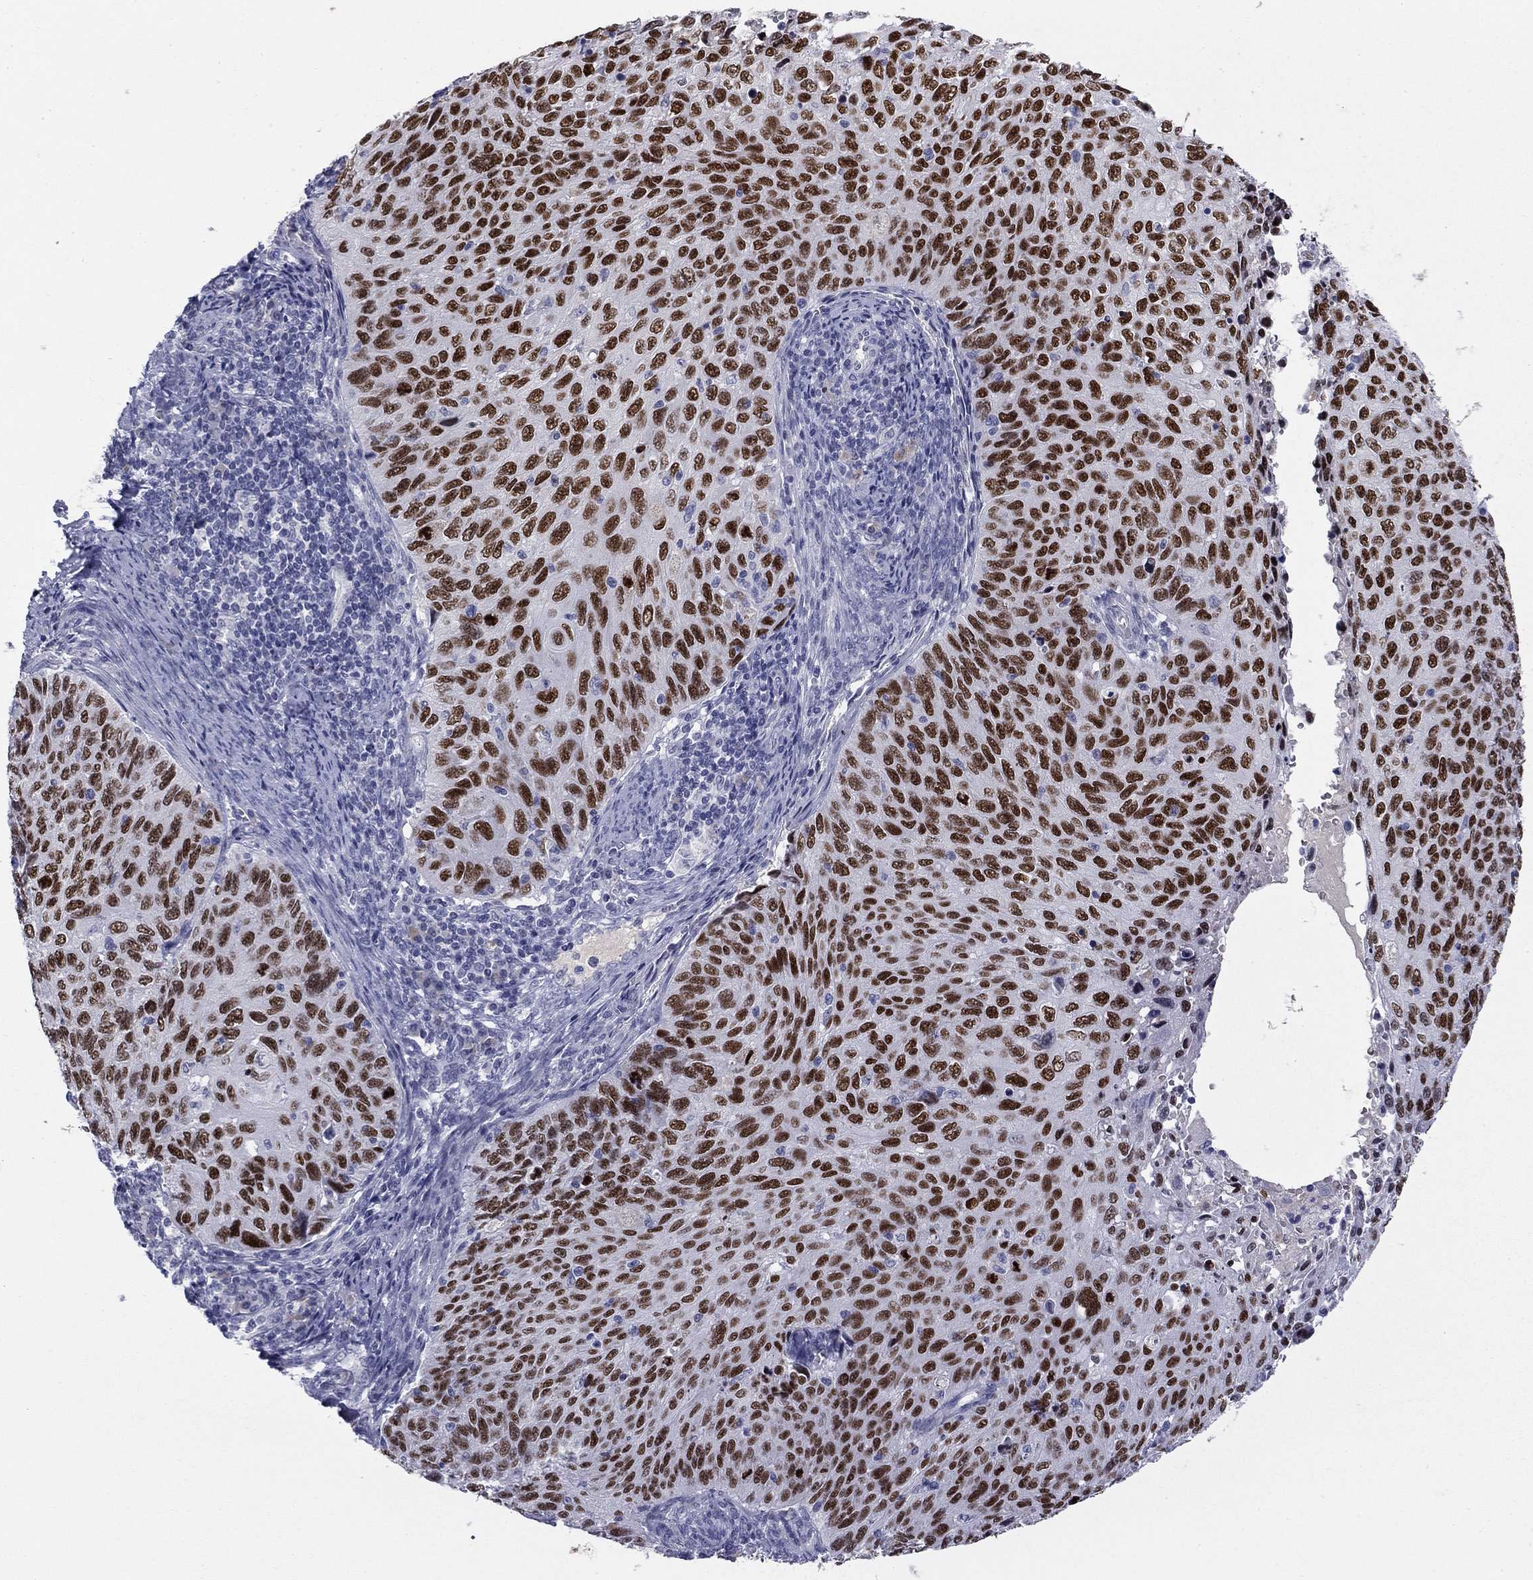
{"staining": {"intensity": "strong", "quantity": ">75%", "location": "nuclear"}, "tissue": "cervical cancer", "cell_type": "Tumor cells", "image_type": "cancer", "snomed": [{"axis": "morphology", "description": "Squamous cell carcinoma, NOS"}, {"axis": "topography", "description": "Cervix"}], "caption": "Cervical cancer (squamous cell carcinoma) tissue displays strong nuclear positivity in approximately >75% of tumor cells (DAB (3,3'-diaminobenzidine) IHC with brightfield microscopy, high magnification).", "gene": "TFAP2B", "patient": {"sex": "female", "age": 70}}